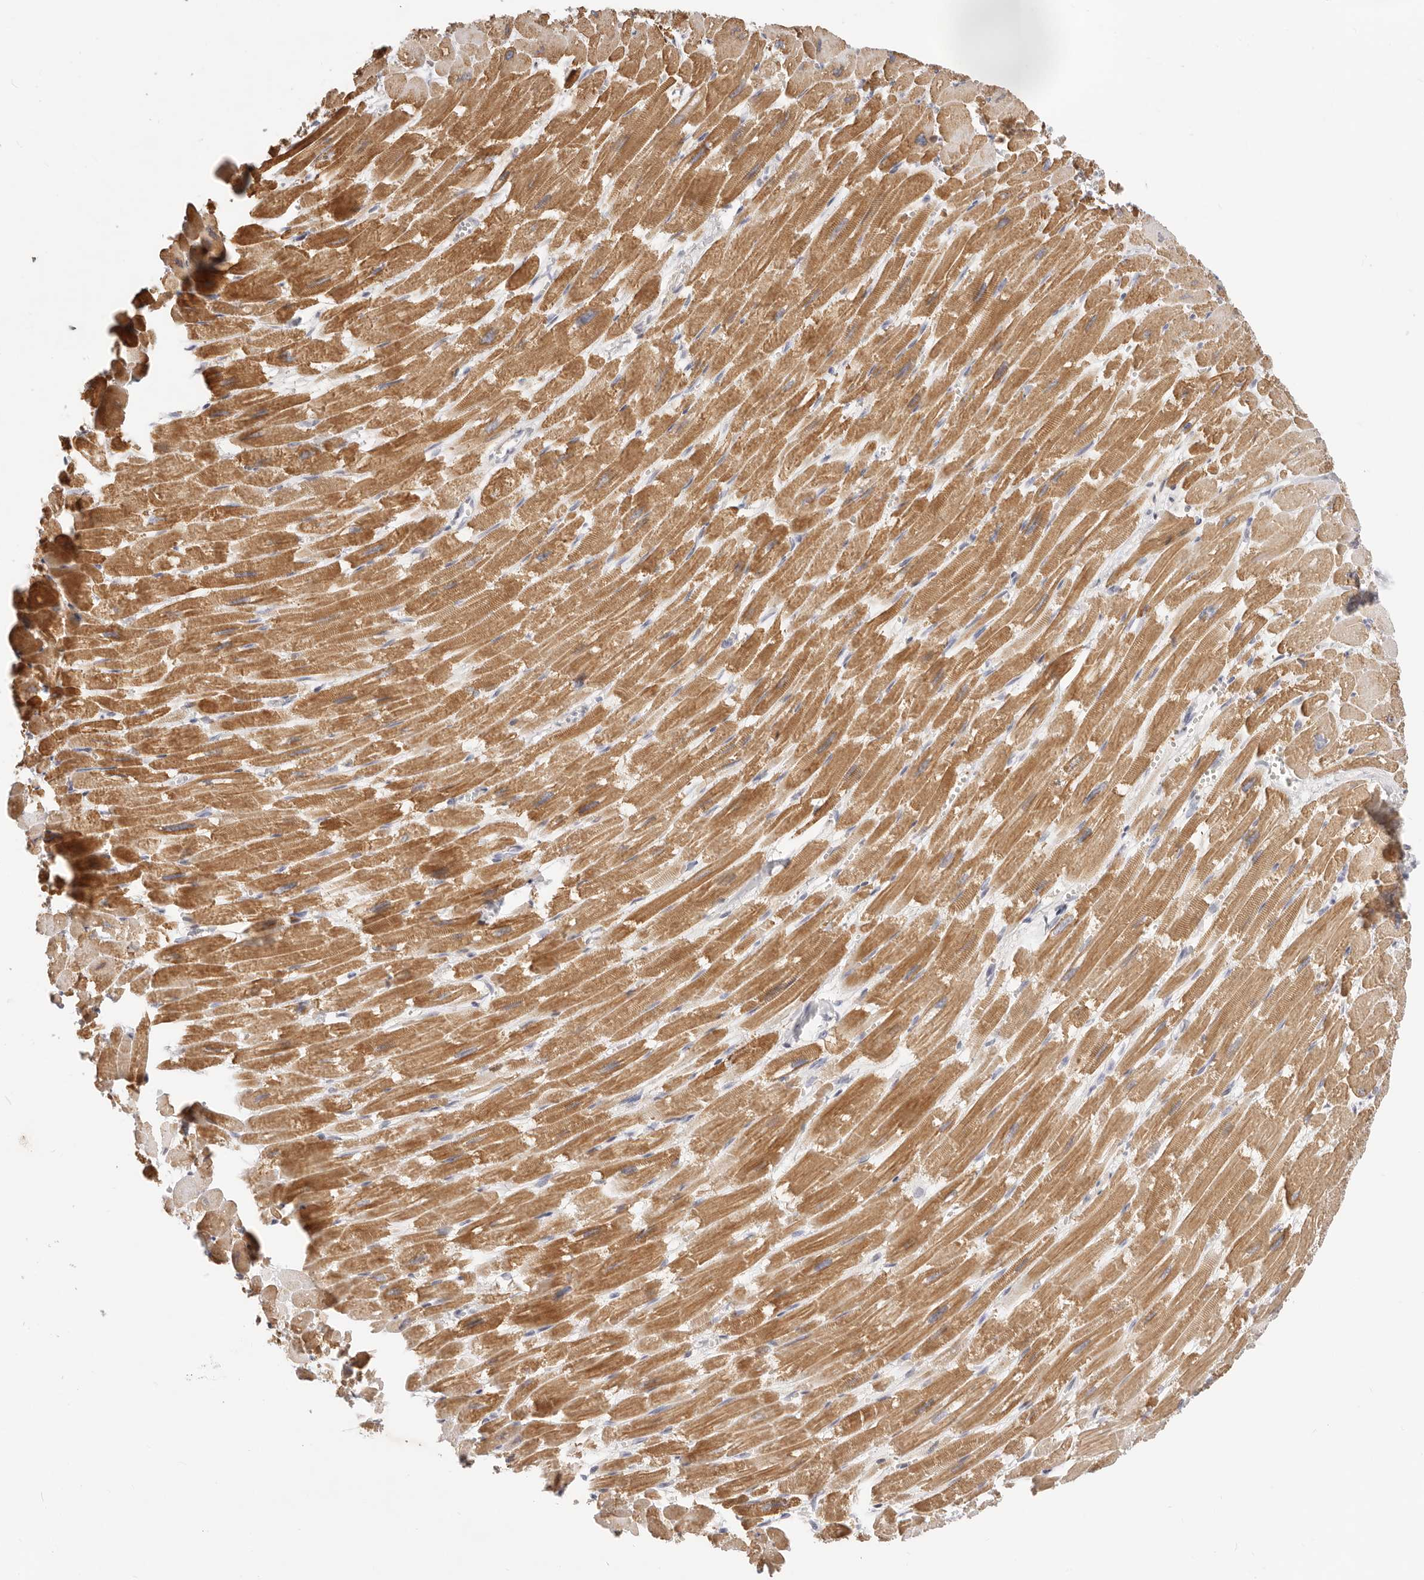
{"staining": {"intensity": "moderate", "quantity": ">75%", "location": "cytoplasmic/membranous"}, "tissue": "heart muscle", "cell_type": "Cardiomyocytes", "image_type": "normal", "snomed": [{"axis": "morphology", "description": "Normal tissue, NOS"}, {"axis": "topography", "description": "Heart"}], "caption": "Moderate cytoplasmic/membranous staining is identified in about >75% of cardiomyocytes in unremarkable heart muscle.", "gene": "TFB2M", "patient": {"sex": "male", "age": 54}}